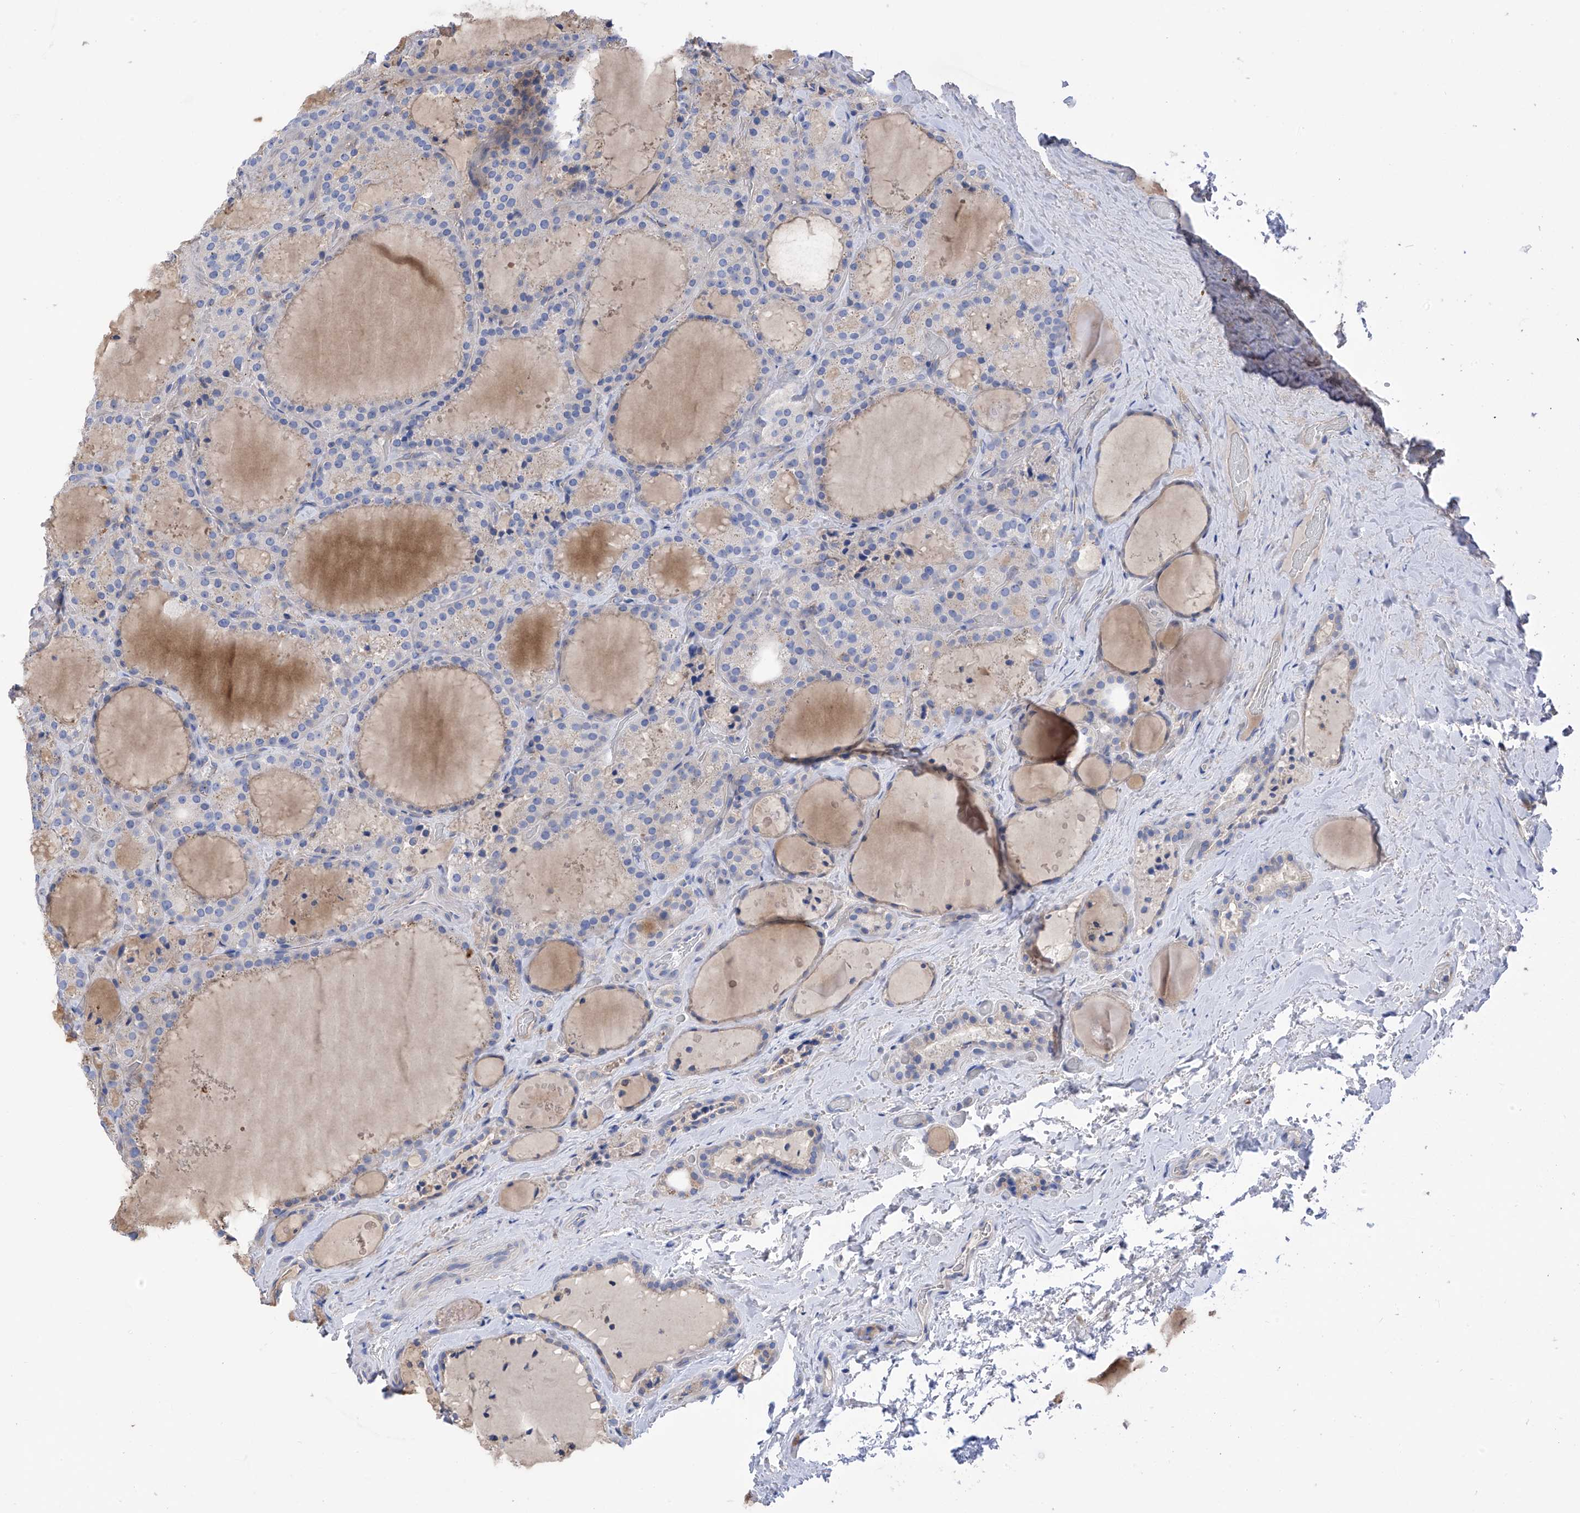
{"staining": {"intensity": "negative", "quantity": "none", "location": "none"}, "tissue": "thyroid cancer", "cell_type": "Tumor cells", "image_type": "cancer", "snomed": [{"axis": "morphology", "description": "Papillary adenocarcinoma, NOS"}, {"axis": "topography", "description": "Thyroid gland"}], "caption": "Tumor cells show no significant protein expression in papillary adenocarcinoma (thyroid).", "gene": "P2RX7", "patient": {"sex": "male", "age": 77}}